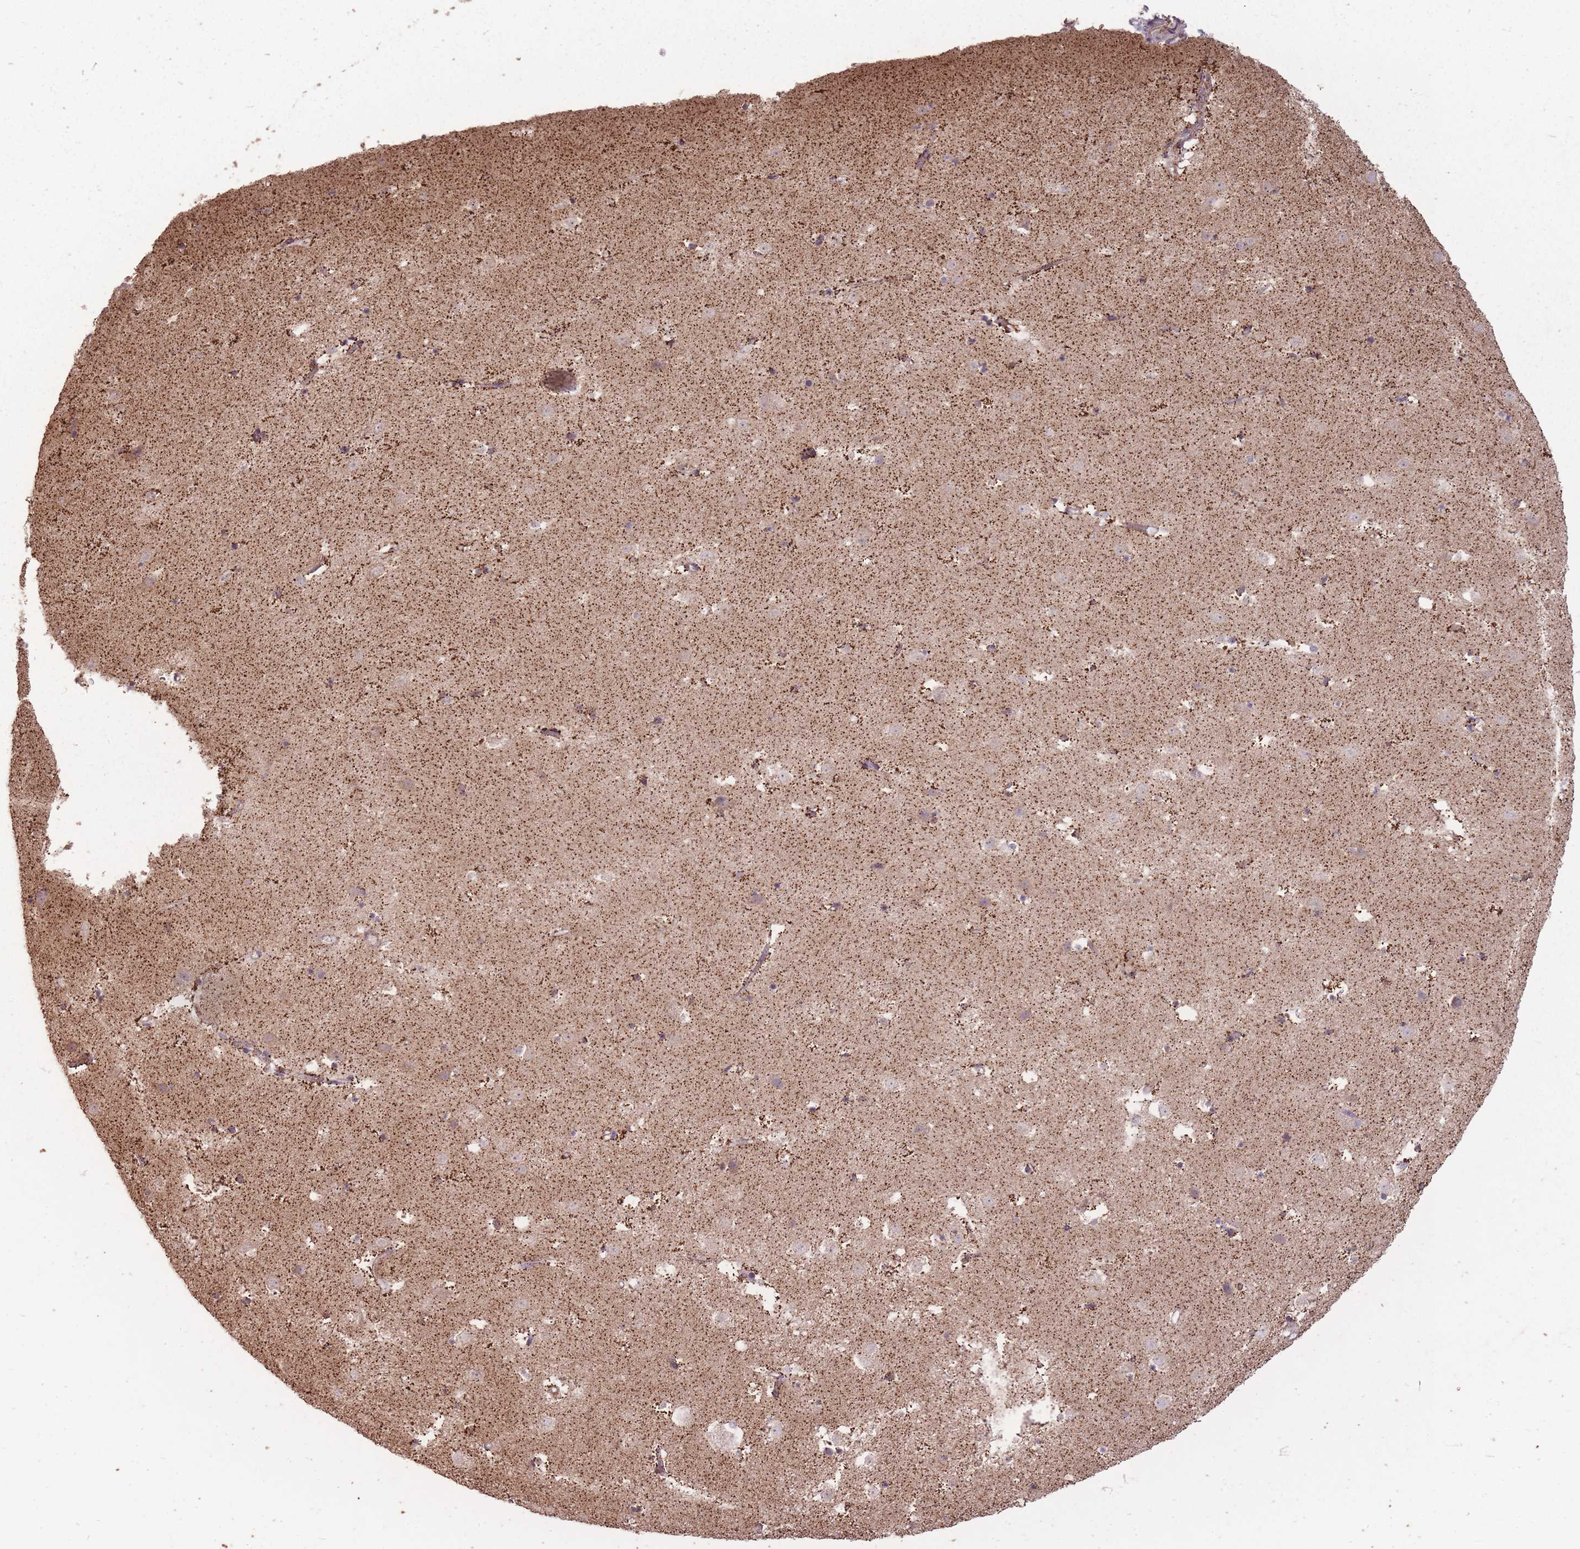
{"staining": {"intensity": "strong", "quantity": "25%-75%", "location": "cytoplasmic/membranous"}, "tissue": "caudate", "cell_type": "Glial cells", "image_type": "normal", "snomed": [{"axis": "morphology", "description": "Normal tissue, NOS"}, {"axis": "topography", "description": "Lateral ventricle wall"}], "caption": "Immunohistochemical staining of benign caudate shows strong cytoplasmic/membranous protein positivity in approximately 25%-75% of glial cells. The protein of interest is shown in brown color, while the nuclei are stained blue.", "gene": "CNOT8", "patient": {"sex": "male", "age": 58}}